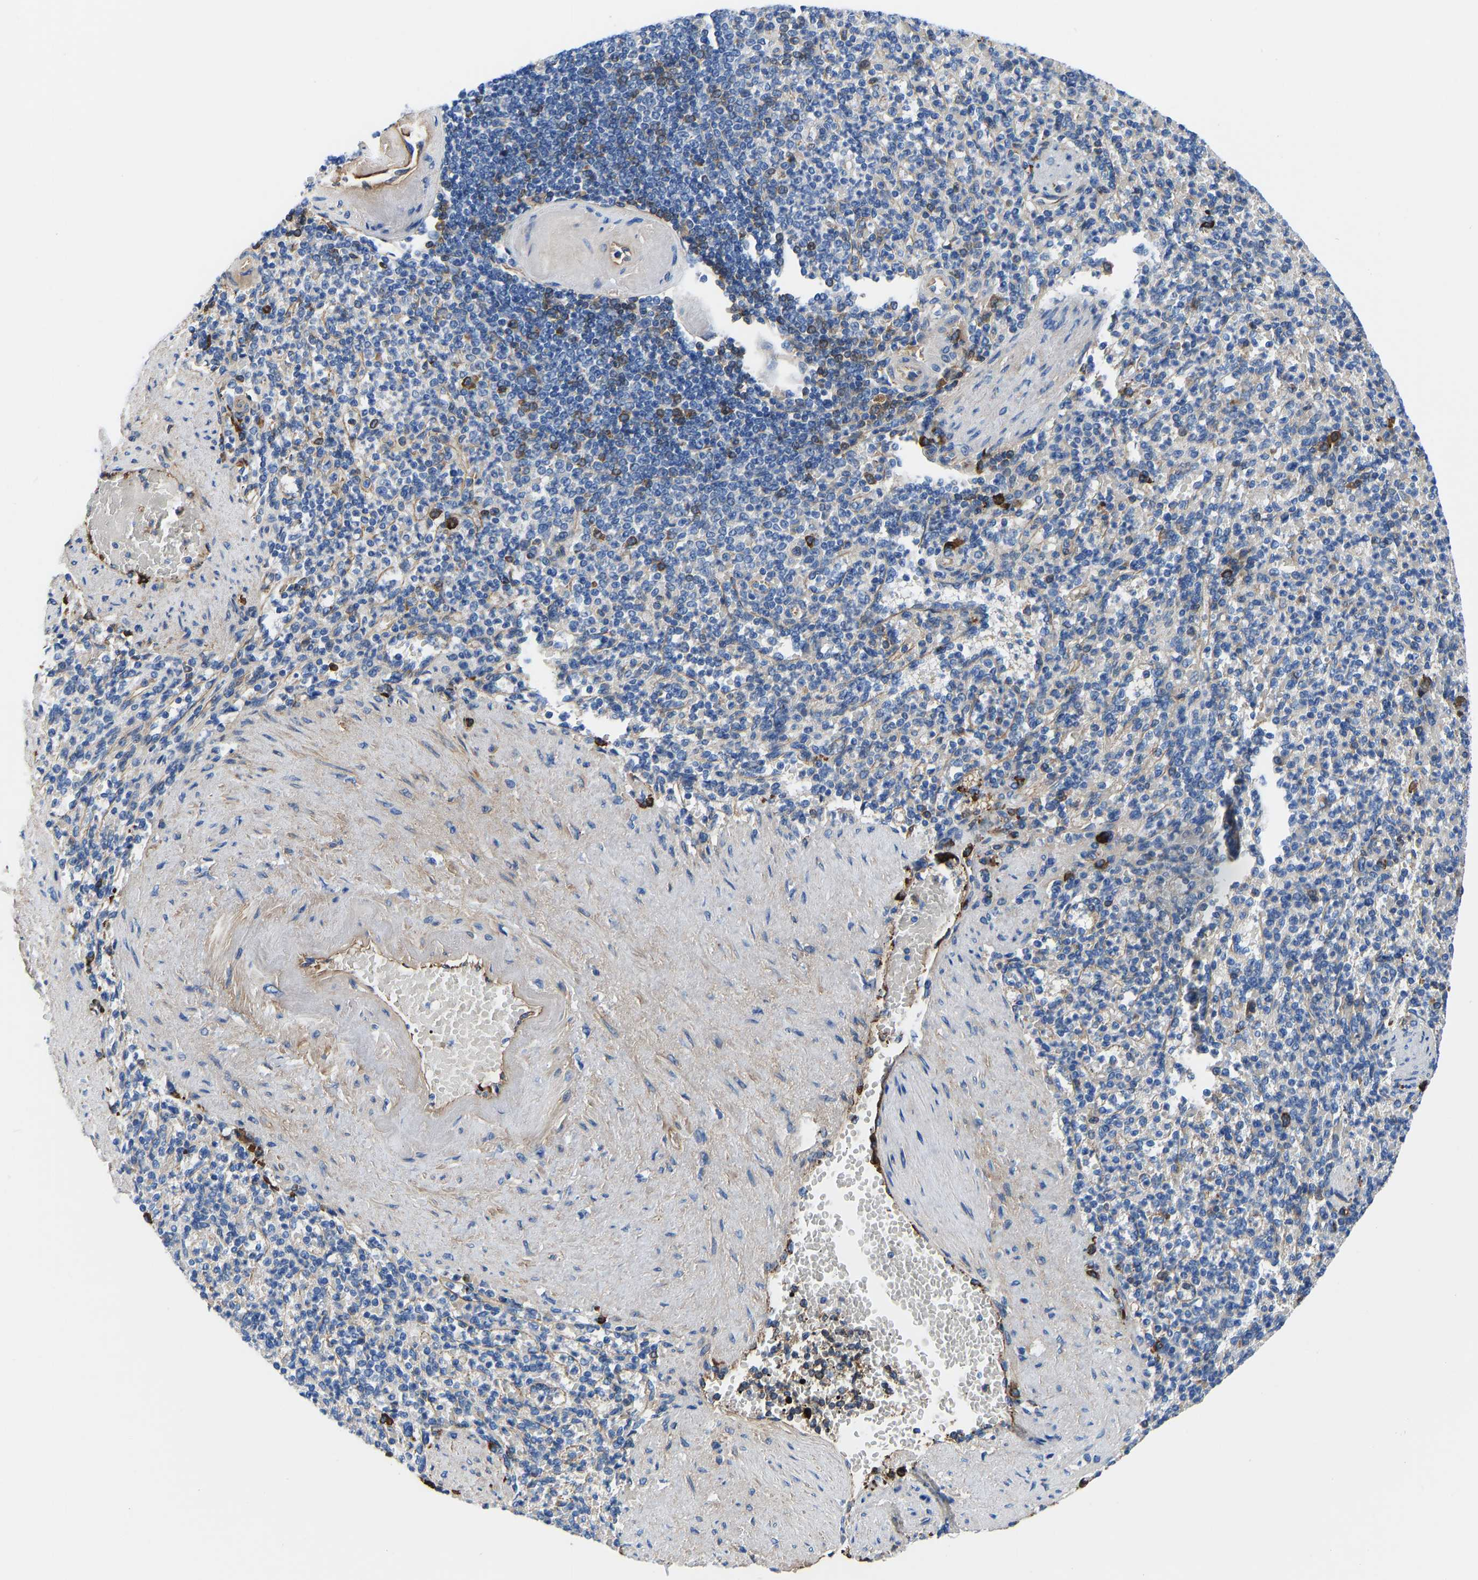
{"staining": {"intensity": "negative", "quantity": "none", "location": "none"}, "tissue": "spleen", "cell_type": "Cells in red pulp", "image_type": "normal", "snomed": [{"axis": "morphology", "description": "Normal tissue, NOS"}, {"axis": "topography", "description": "Spleen"}], "caption": "Protein analysis of normal spleen displays no significant staining in cells in red pulp. The staining is performed using DAB brown chromogen with nuclei counter-stained in using hematoxylin.", "gene": "HSPG2", "patient": {"sex": "female", "age": 74}}